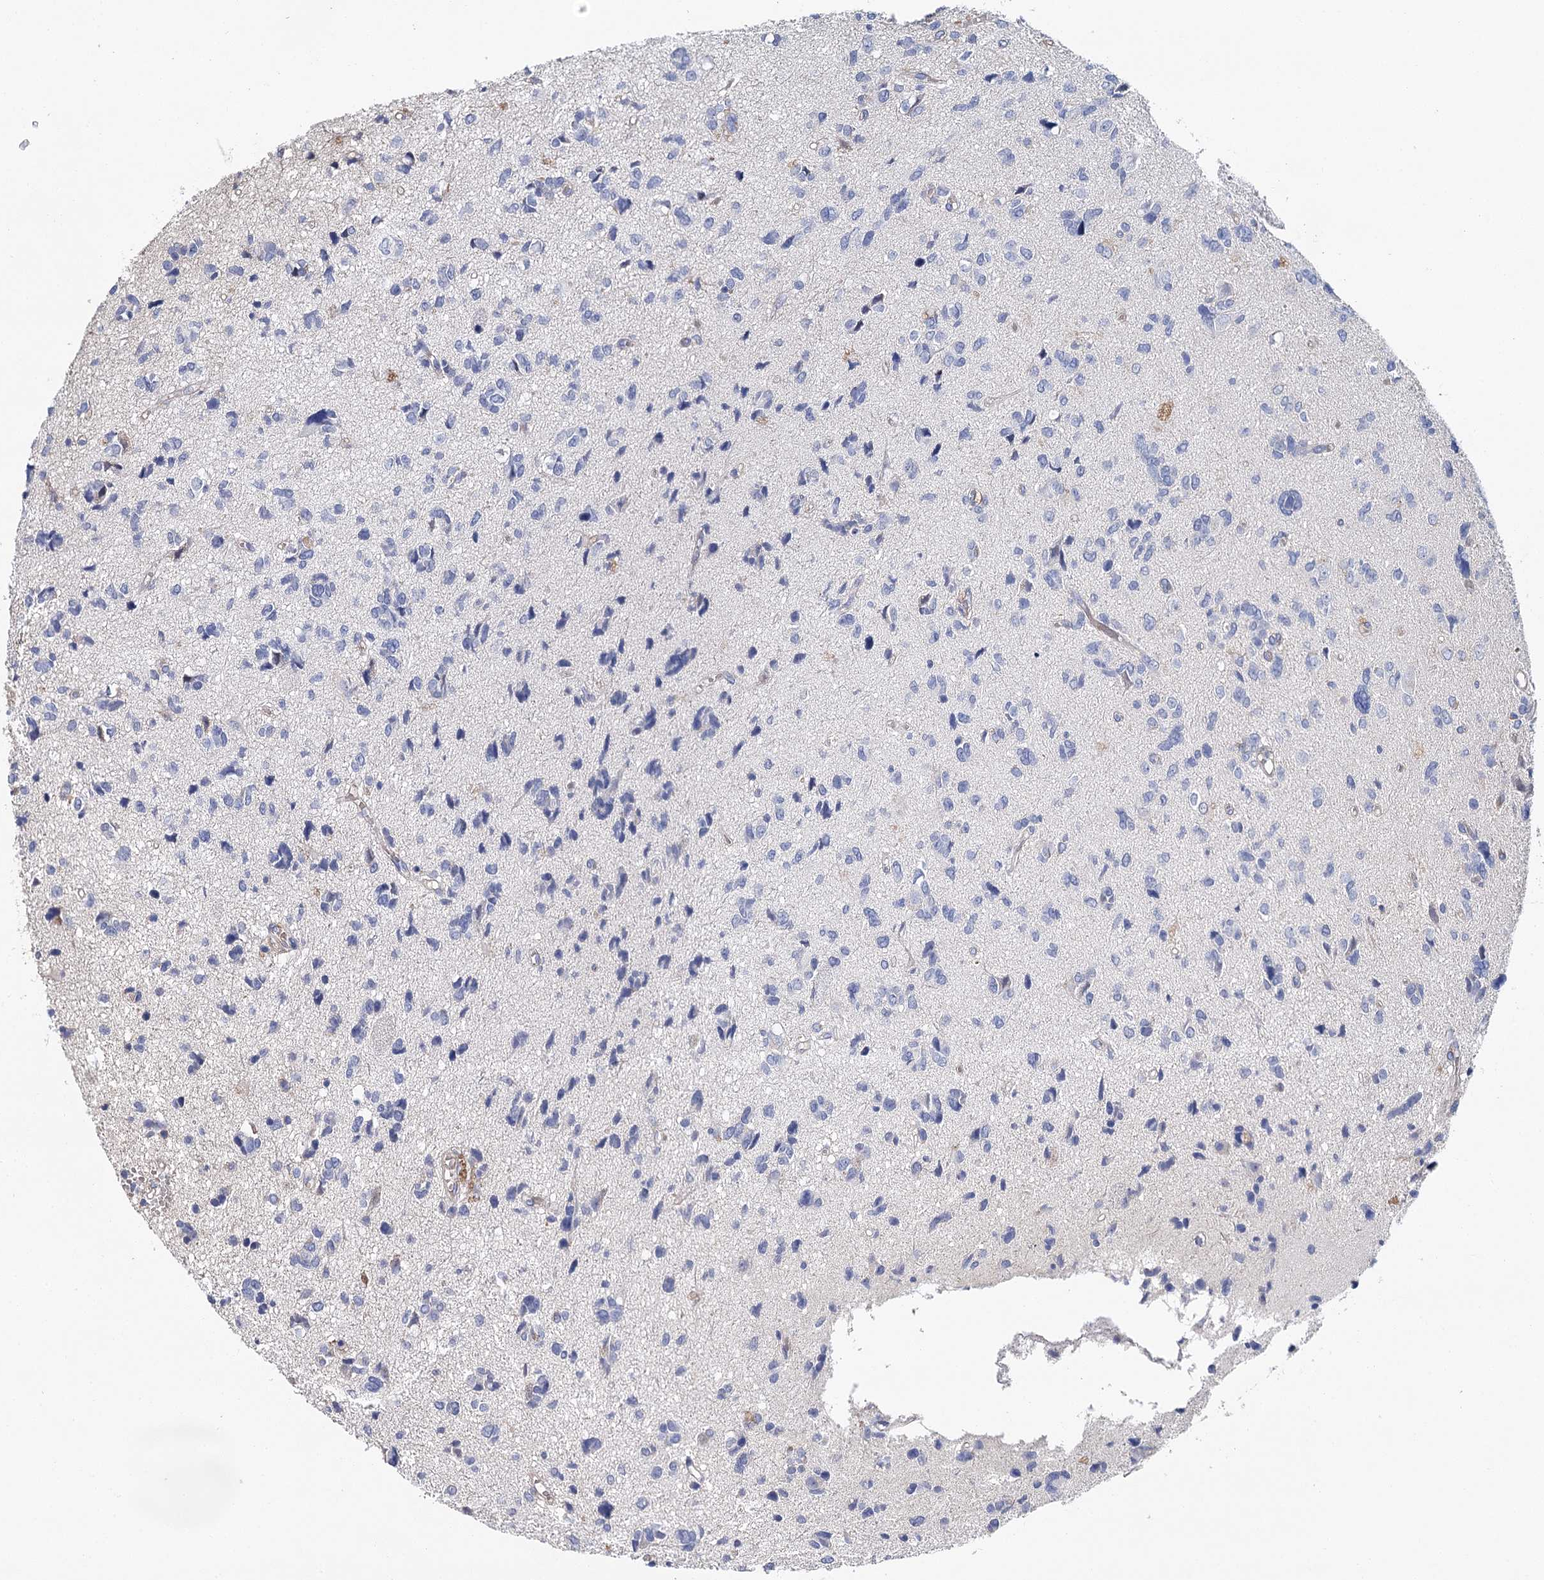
{"staining": {"intensity": "negative", "quantity": "none", "location": "none"}, "tissue": "glioma", "cell_type": "Tumor cells", "image_type": "cancer", "snomed": [{"axis": "morphology", "description": "Glioma, malignant, High grade"}, {"axis": "topography", "description": "Brain"}], "caption": "Tumor cells are negative for protein expression in human glioma.", "gene": "EPYC", "patient": {"sex": "female", "age": 59}}